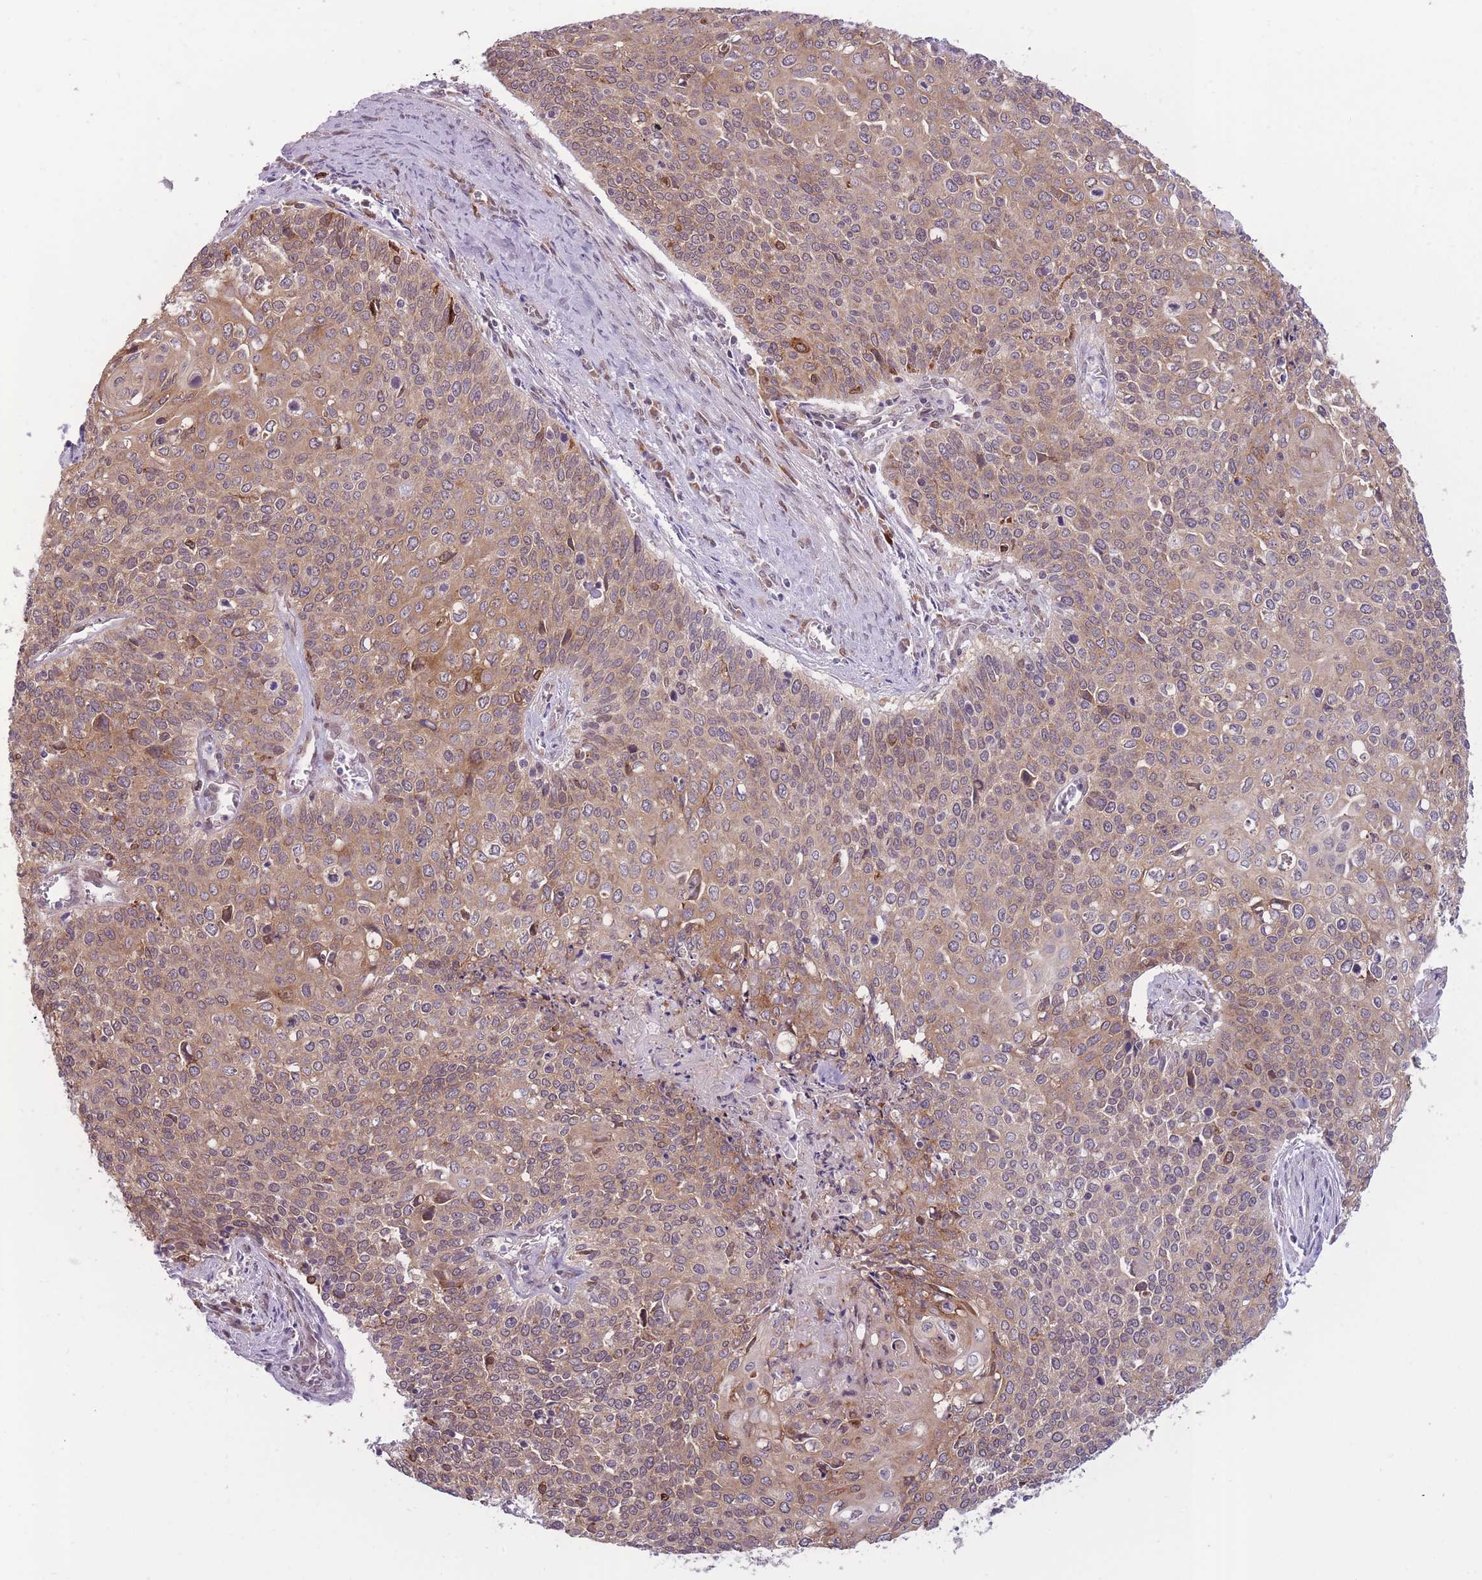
{"staining": {"intensity": "moderate", "quantity": ">75%", "location": "cytoplasmic/membranous"}, "tissue": "cervical cancer", "cell_type": "Tumor cells", "image_type": "cancer", "snomed": [{"axis": "morphology", "description": "Squamous cell carcinoma, NOS"}, {"axis": "topography", "description": "Cervix"}], "caption": "Tumor cells demonstrate medium levels of moderate cytoplasmic/membranous positivity in approximately >75% of cells in human cervical cancer (squamous cell carcinoma).", "gene": "TMEM121", "patient": {"sex": "female", "age": 39}}